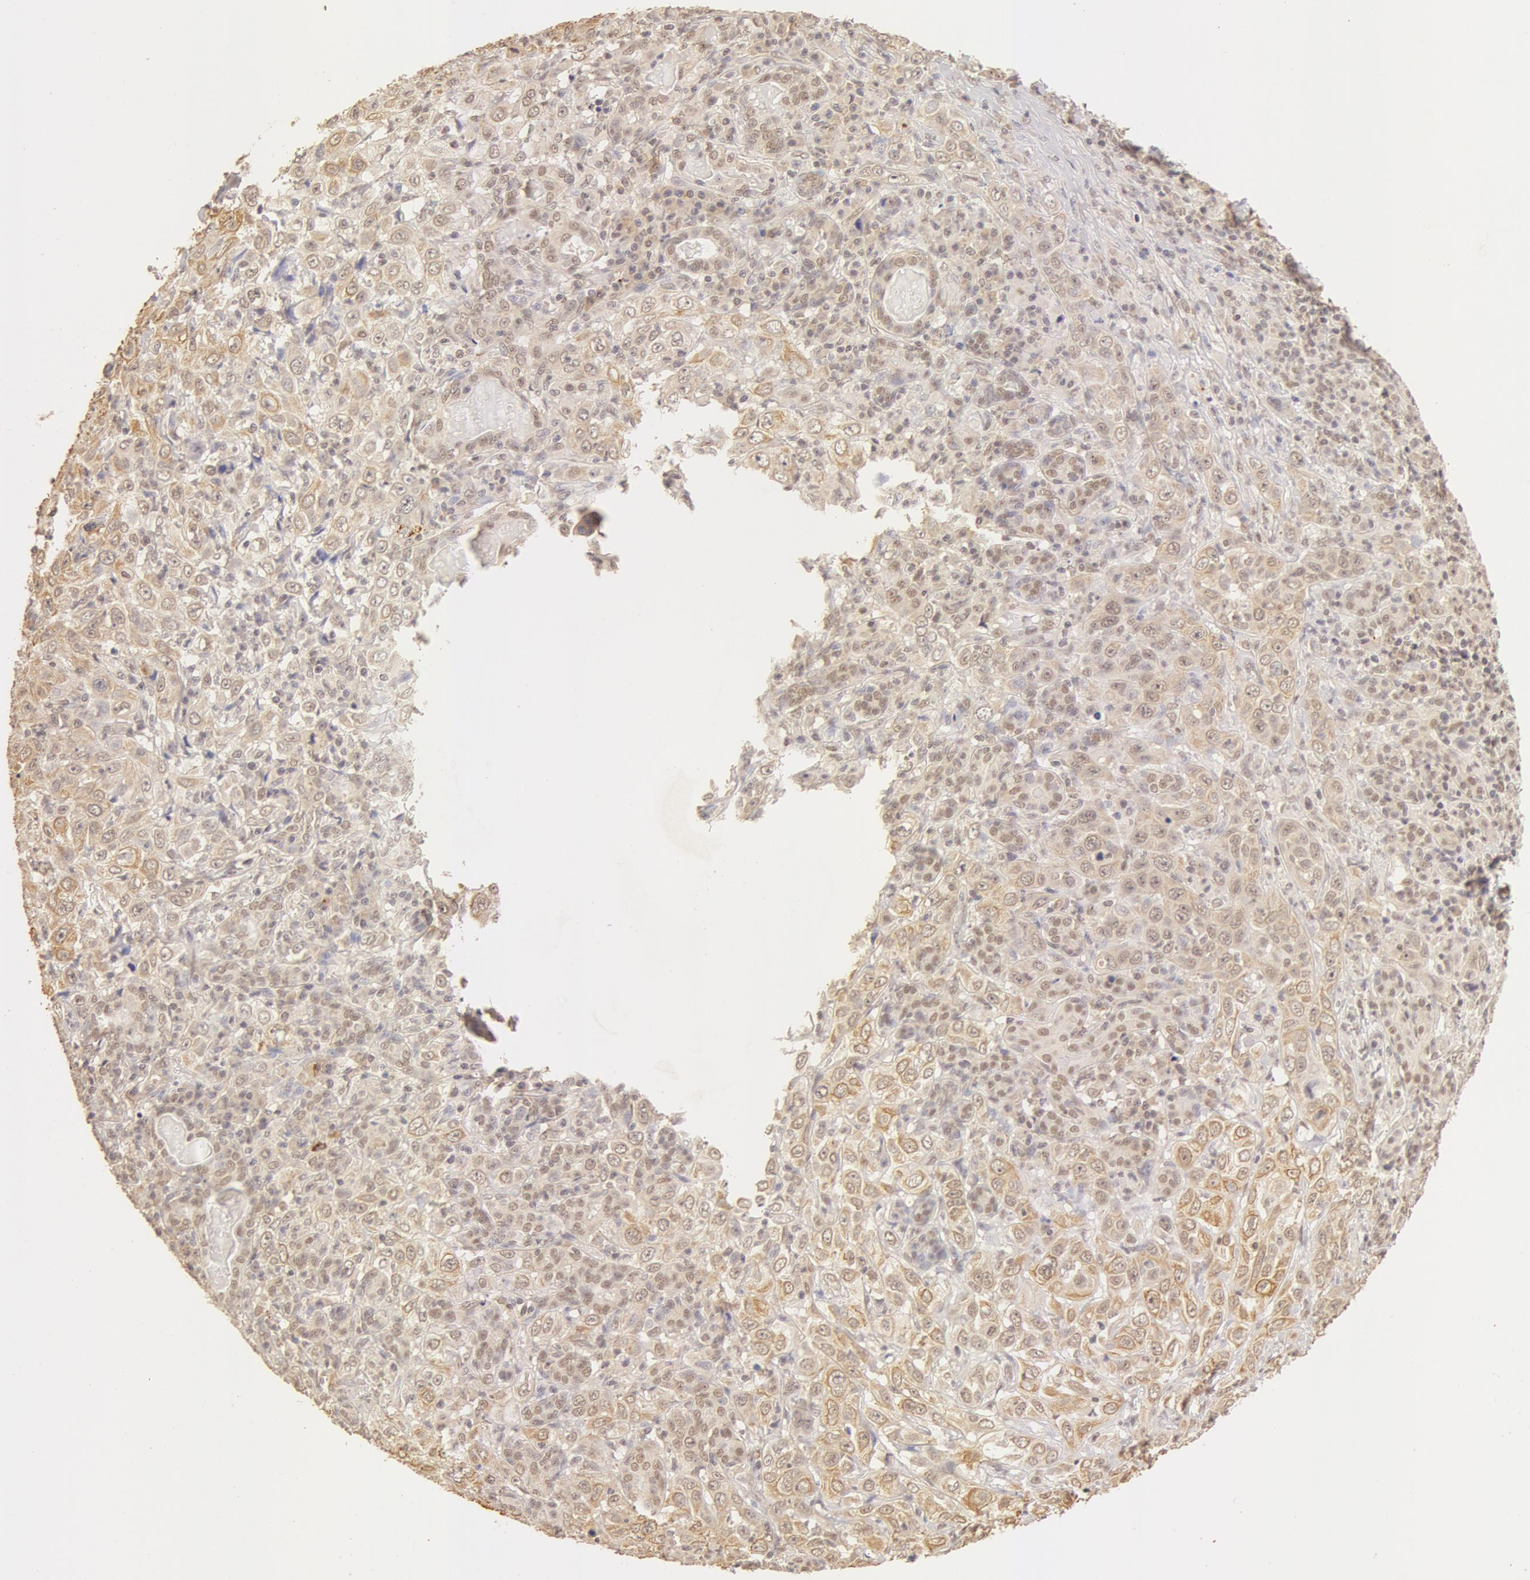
{"staining": {"intensity": "moderate", "quantity": ">75%", "location": "cytoplasmic/membranous,nuclear"}, "tissue": "skin cancer", "cell_type": "Tumor cells", "image_type": "cancer", "snomed": [{"axis": "morphology", "description": "Squamous cell carcinoma, NOS"}, {"axis": "topography", "description": "Skin"}], "caption": "IHC staining of squamous cell carcinoma (skin), which reveals medium levels of moderate cytoplasmic/membranous and nuclear positivity in approximately >75% of tumor cells indicating moderate cytoplasmic/membranous and nuclear protein staining. The staining was performed using DAB (brown) for protein detection and nuclei were counterstained in hematoxylin (blue).", "gene": "SNRNP70", "patient": {"sex": "male", "age": 84}}